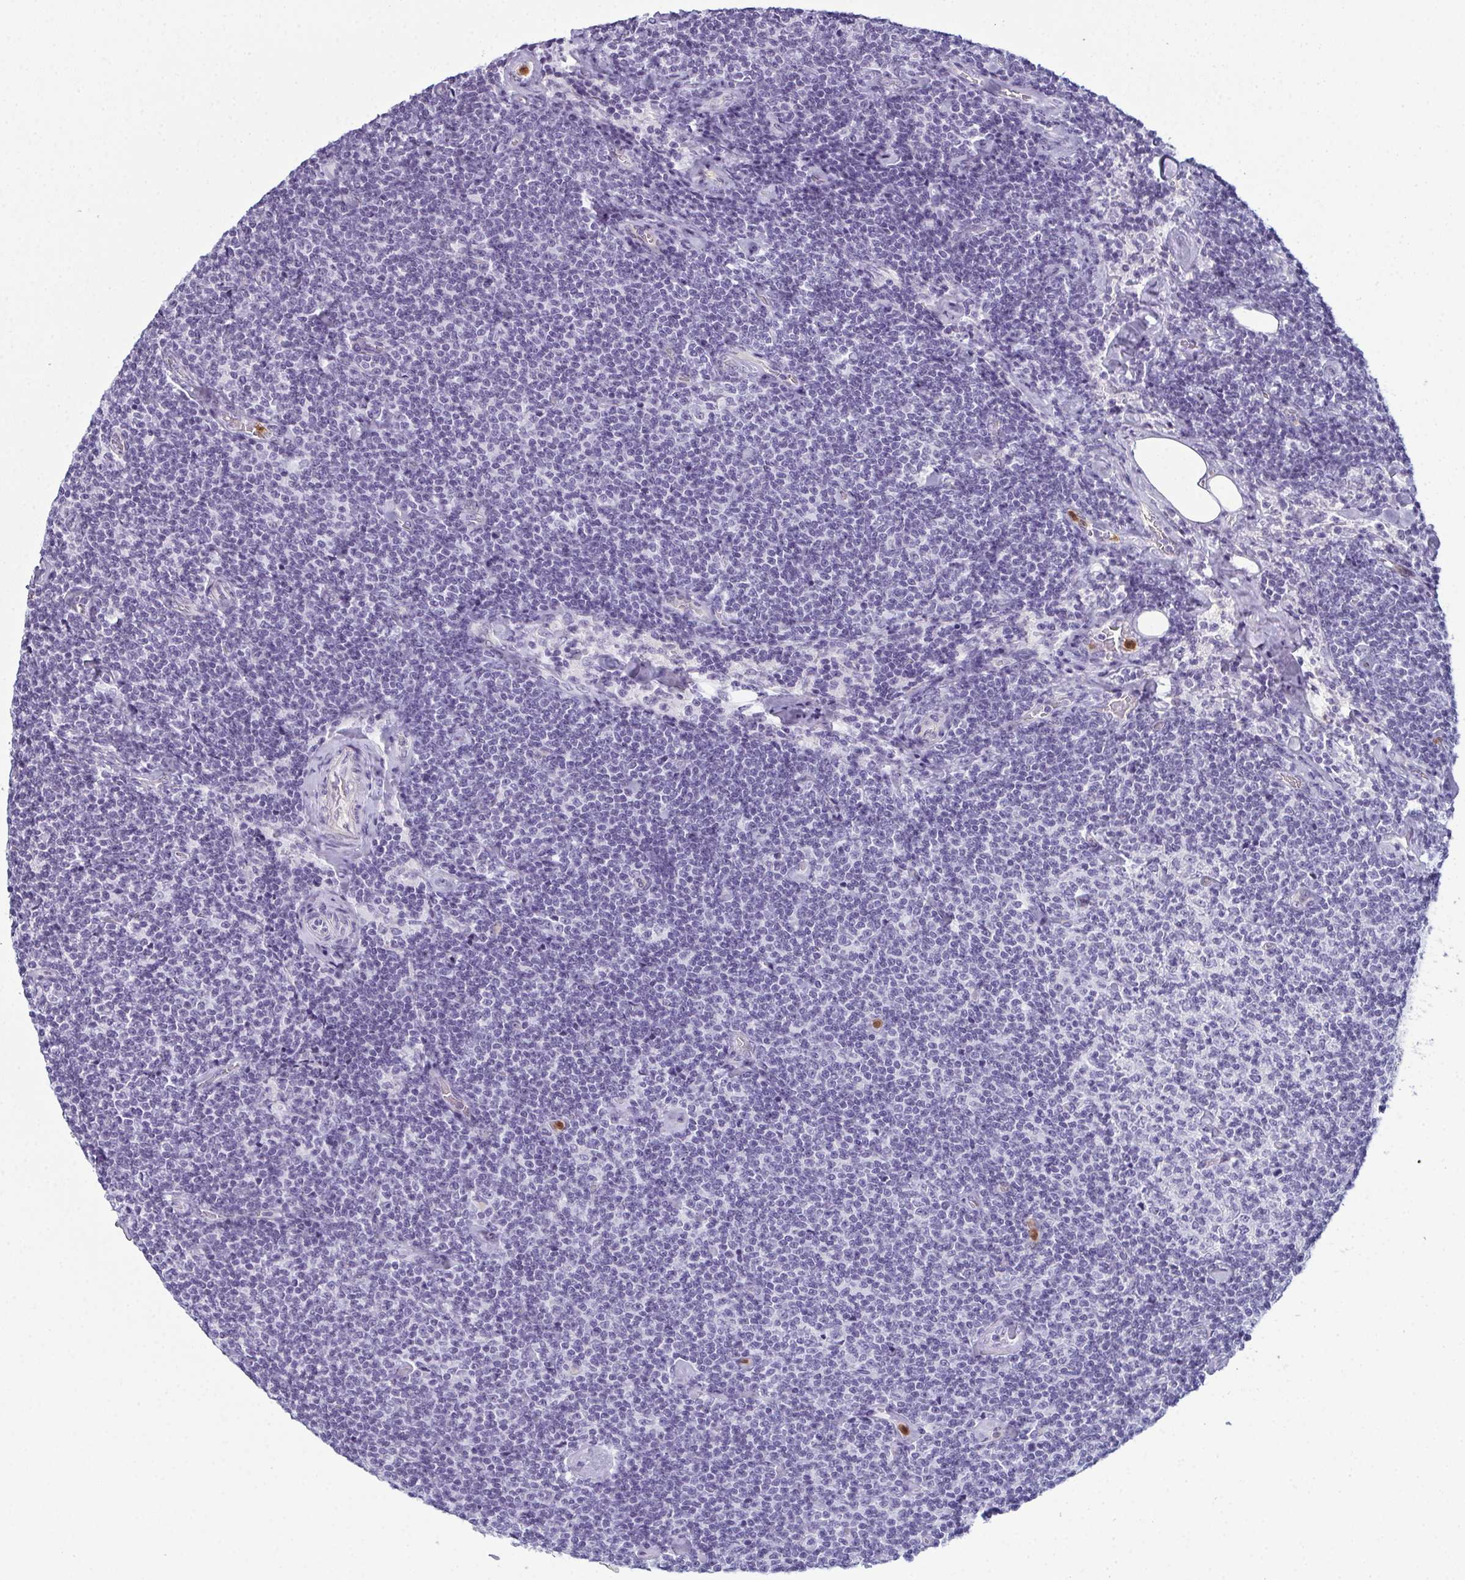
{"staining": {"intensity": "negative", "quantity": "none", "location": "none"}, "tissue": "lymphoma", "cell_type": "Tumor cells", "image_type": "cancer", "snomed": [{"axis": "morphology", "description": "Malignant lymphoma, non-Hodgkin's type, Low grade"}, {"axis": "topography", "description": "Lymph node"}], "caption": "IHC histopathology image of neoplastic tissue: human lymphoma stained with DAB exhibits no significant protein positivity in tumor cells.", "gene": "CDA", "patient": {"sex": "male", "age": 81}}